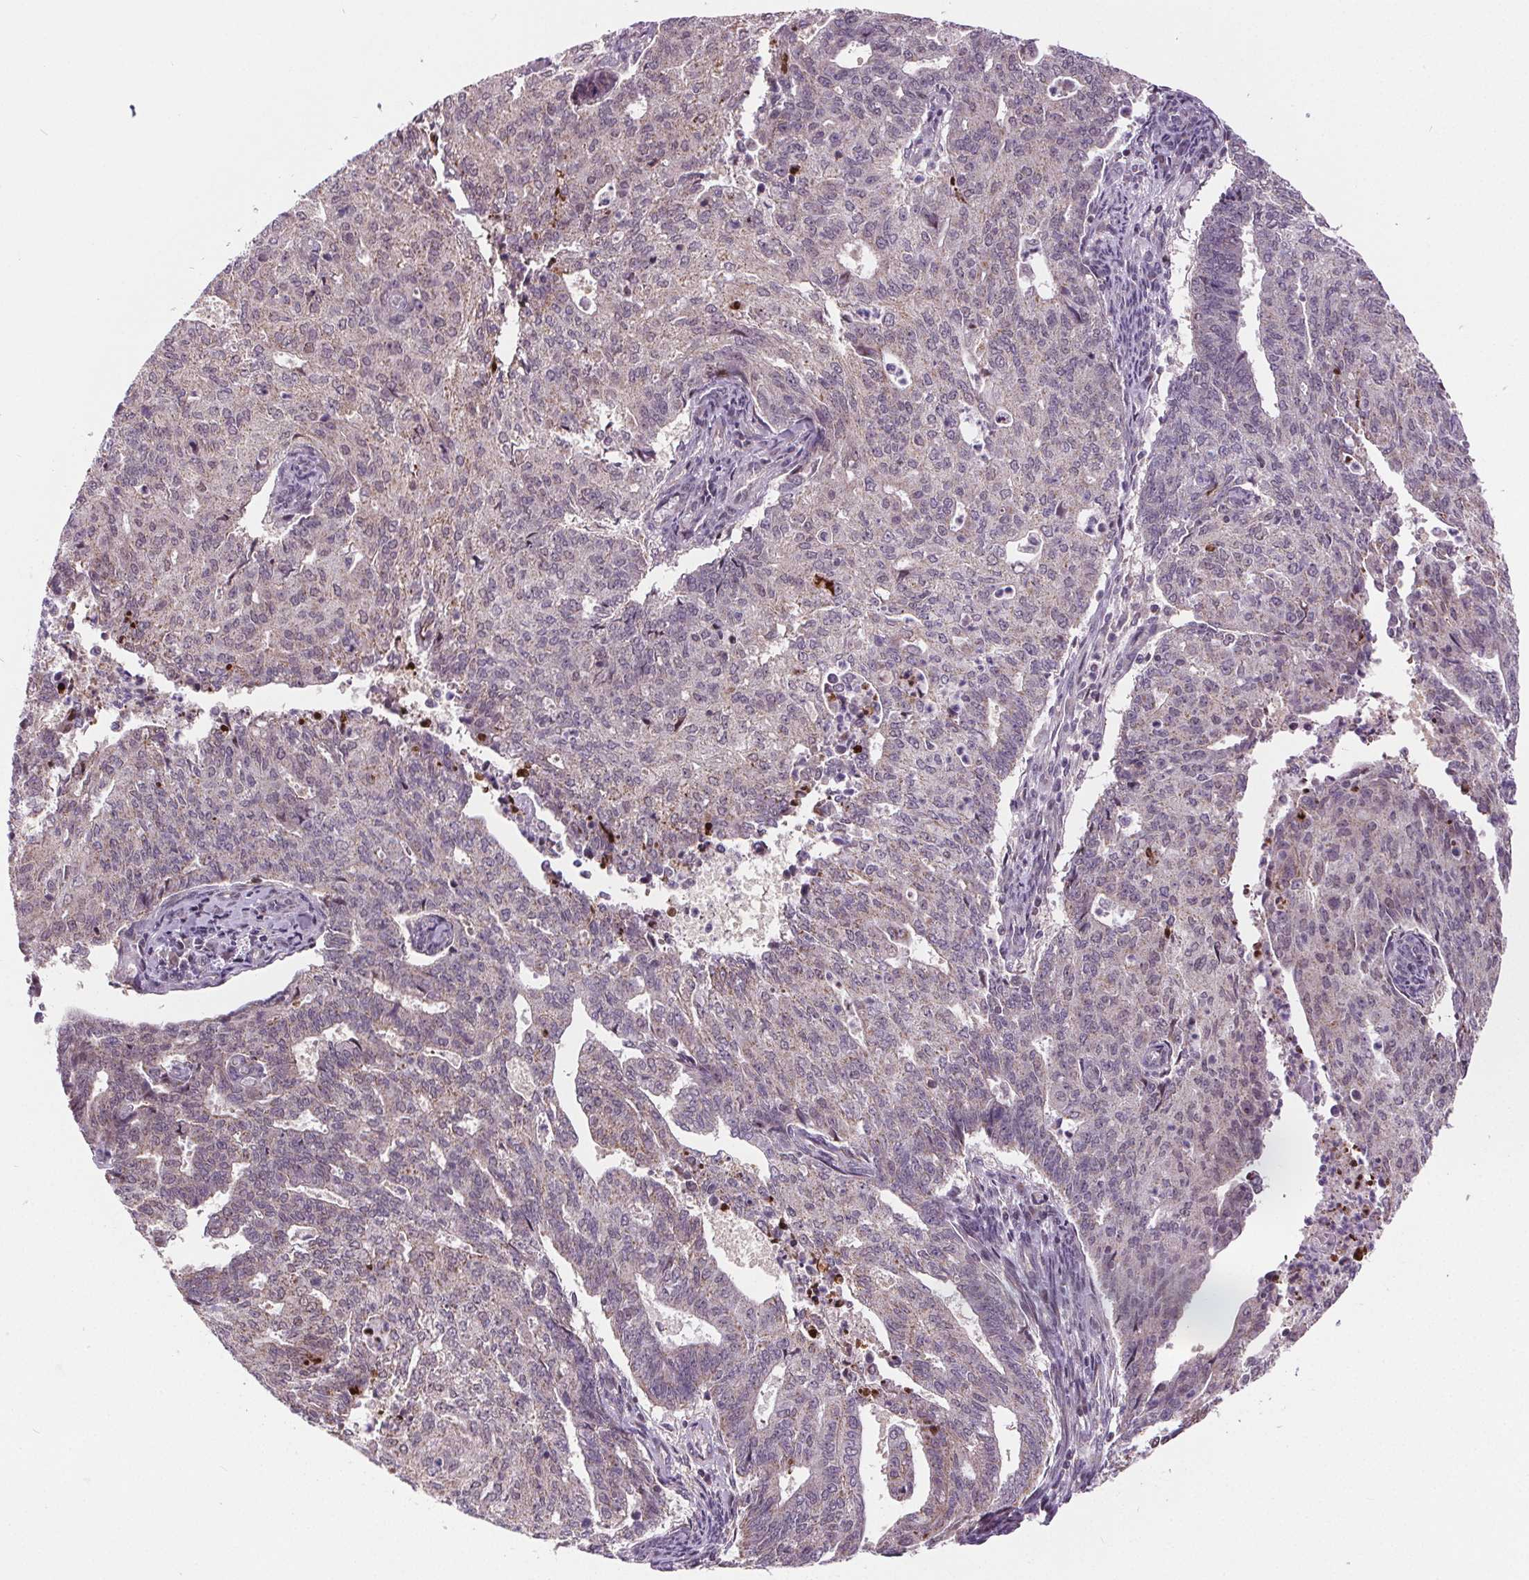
{"staining": {"intensity": "weak", "quantity": "<25%", "location": "cytoplasmic/membranous"}, "tissue": "endometrial cancer", "cell_type": "Tumor cells", "image_type": "cancer", "snomed": [{"axis": "morphology", "description": "Adenocarcinoma, NOS"}, {"axis": "topography", "description": "Endometrium"}], "caption": "Protein analysis of adenocarcinoma (endometrial) shows no significant positivity in tumor cells.", "gene": "SUCLA2", "patient": {"sex": "female", "age": 82}}